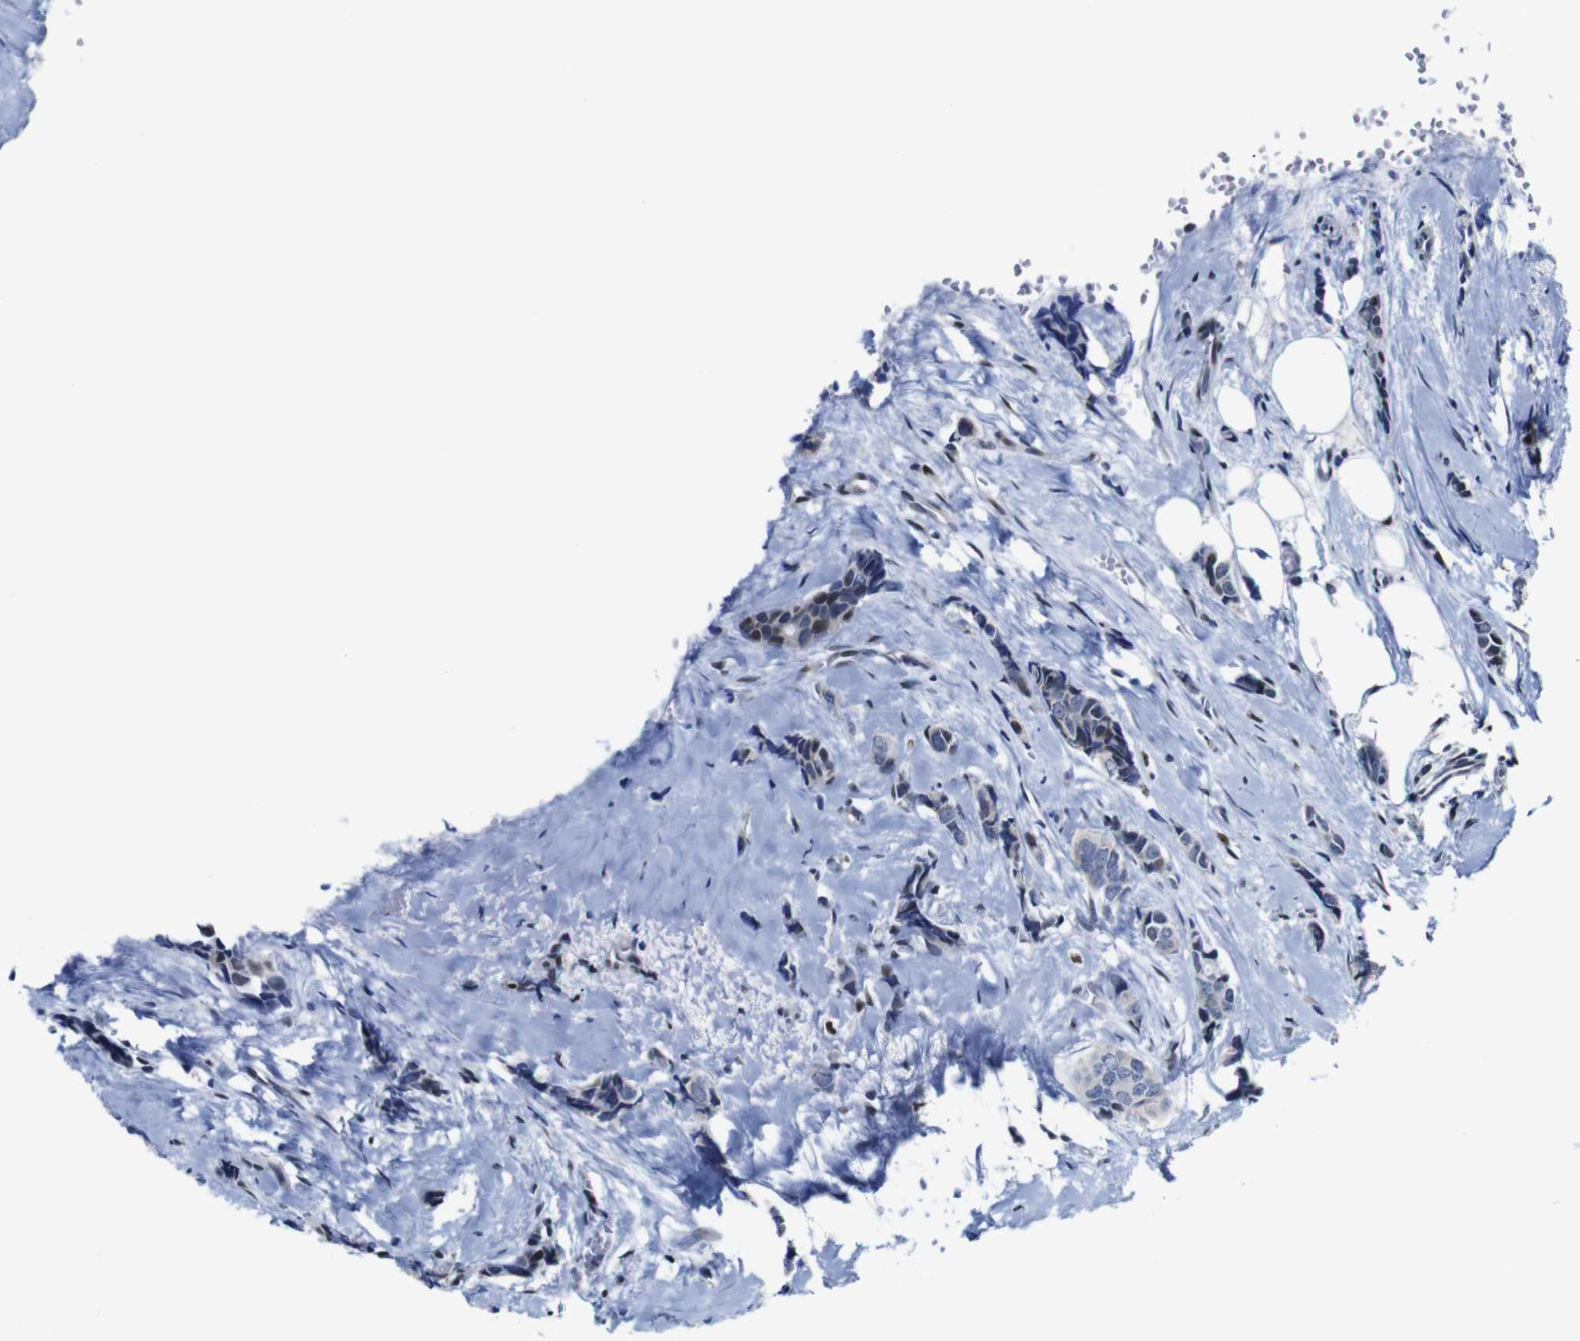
{"staining": {"intensity": "weak", "quantity": "<25%", "location": "nuclear"}, "tissue": "breast cancer", "cell_type": "Tumor cells", "image_type": "cancer", "snomed": [{"axis": "morphology", "description": "Lobular carcinoma"}, {"axis": "topography", "description": "Skin"}, {"axis": "topography", "description": "Breast"}], "caption": "Tumor cells are negative for protein expression in human breast lobular carcinoma.", "gene": "GATA6", "patient": {"sex": "female", "age": 46}}